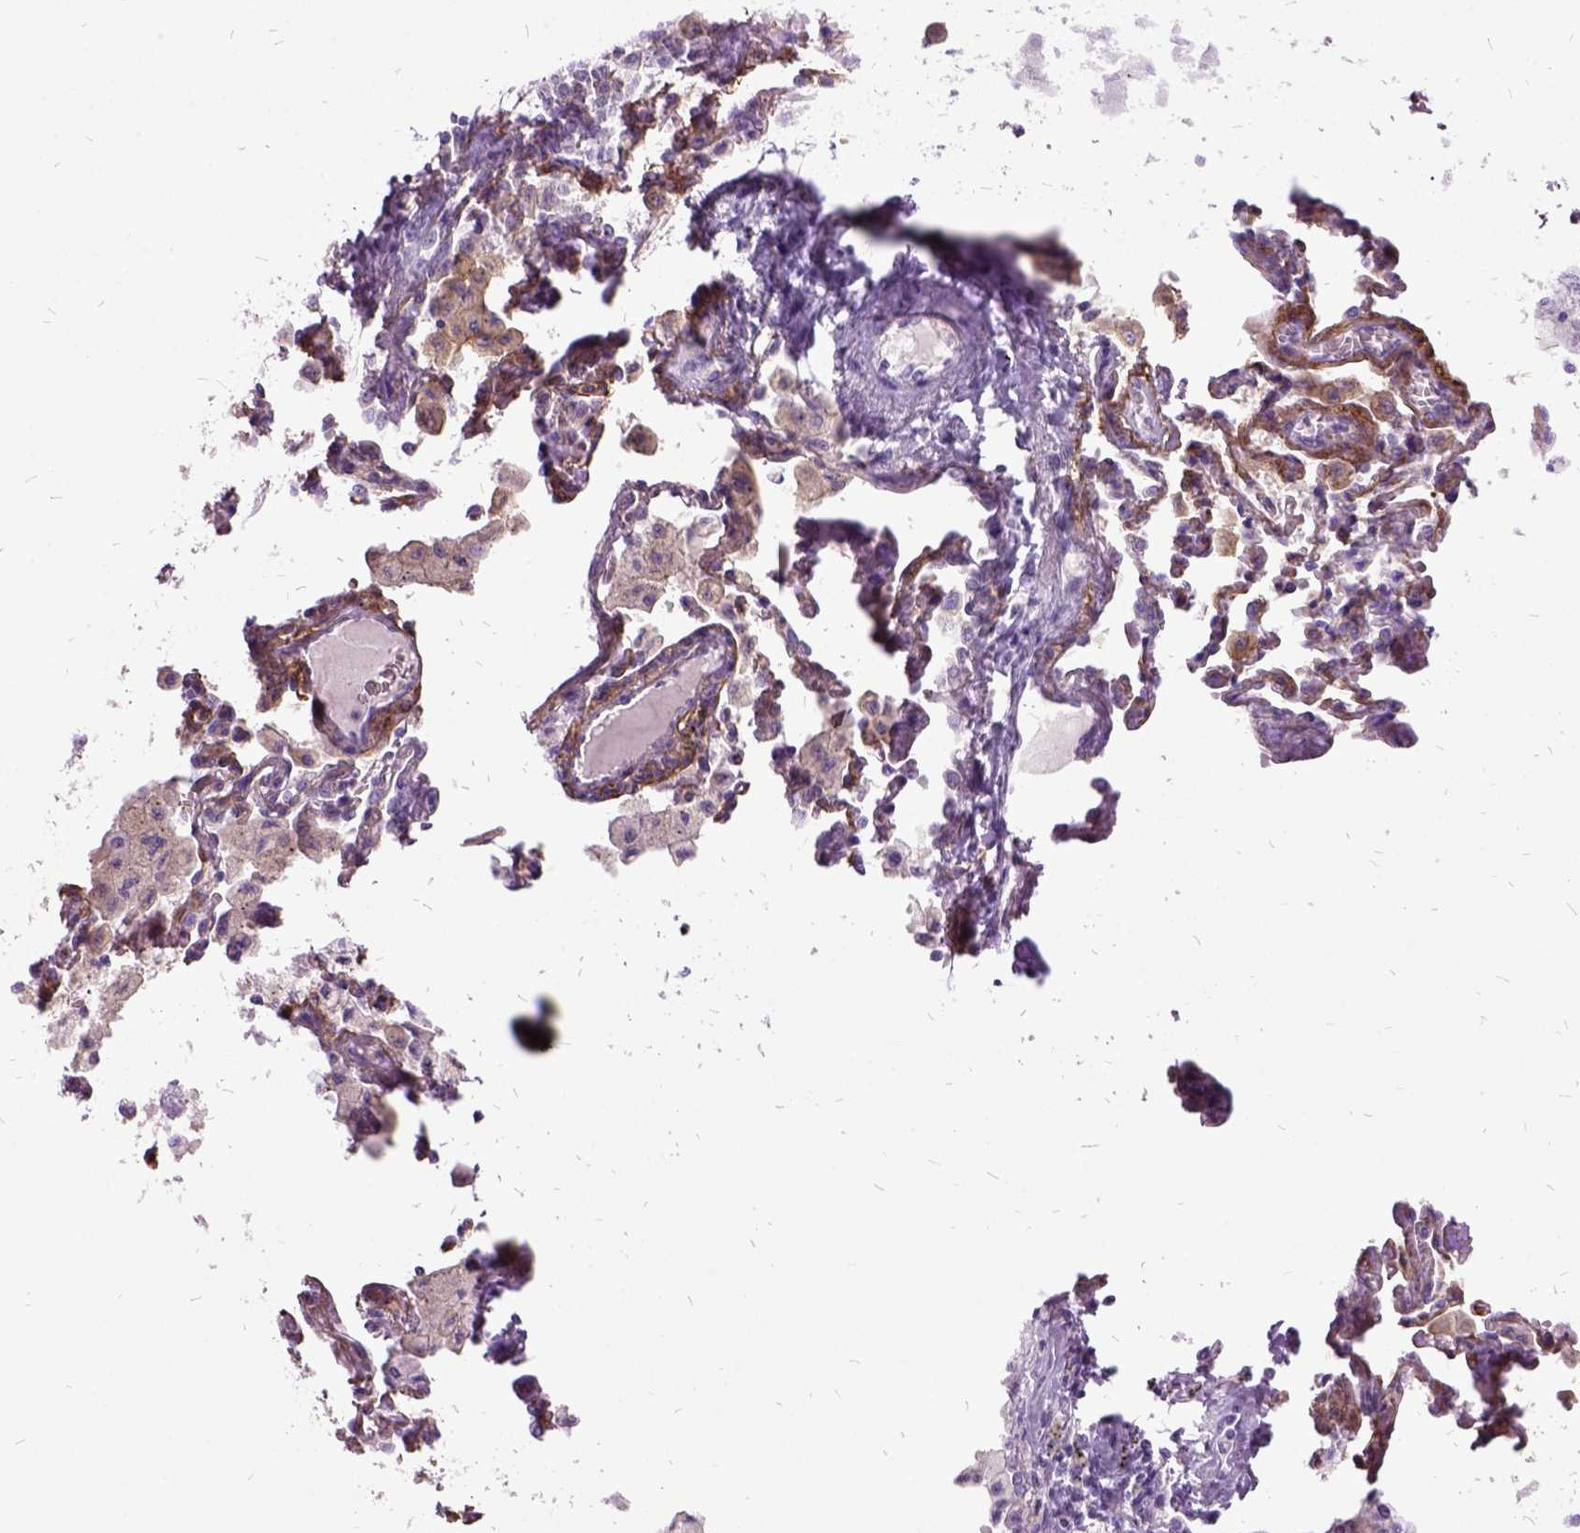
{"staining": {"intensity": "negative", "quantity": "none", "location": "none"}, "tissue": "lung cancer", "cell_type": "Tumor cells", "image_type": "cancer", "snomed": [{"axis": "morphology", "description": "Adenocarcinoma, NOS"}, {"axis": "topography", "description": "Lung"}], "caption": "Photomicrograph shows no significant protein positivity in tumor cells of lung adenocarcinoma.", "gene": "MME", "patient": {"sex": "male", "age": 64}}